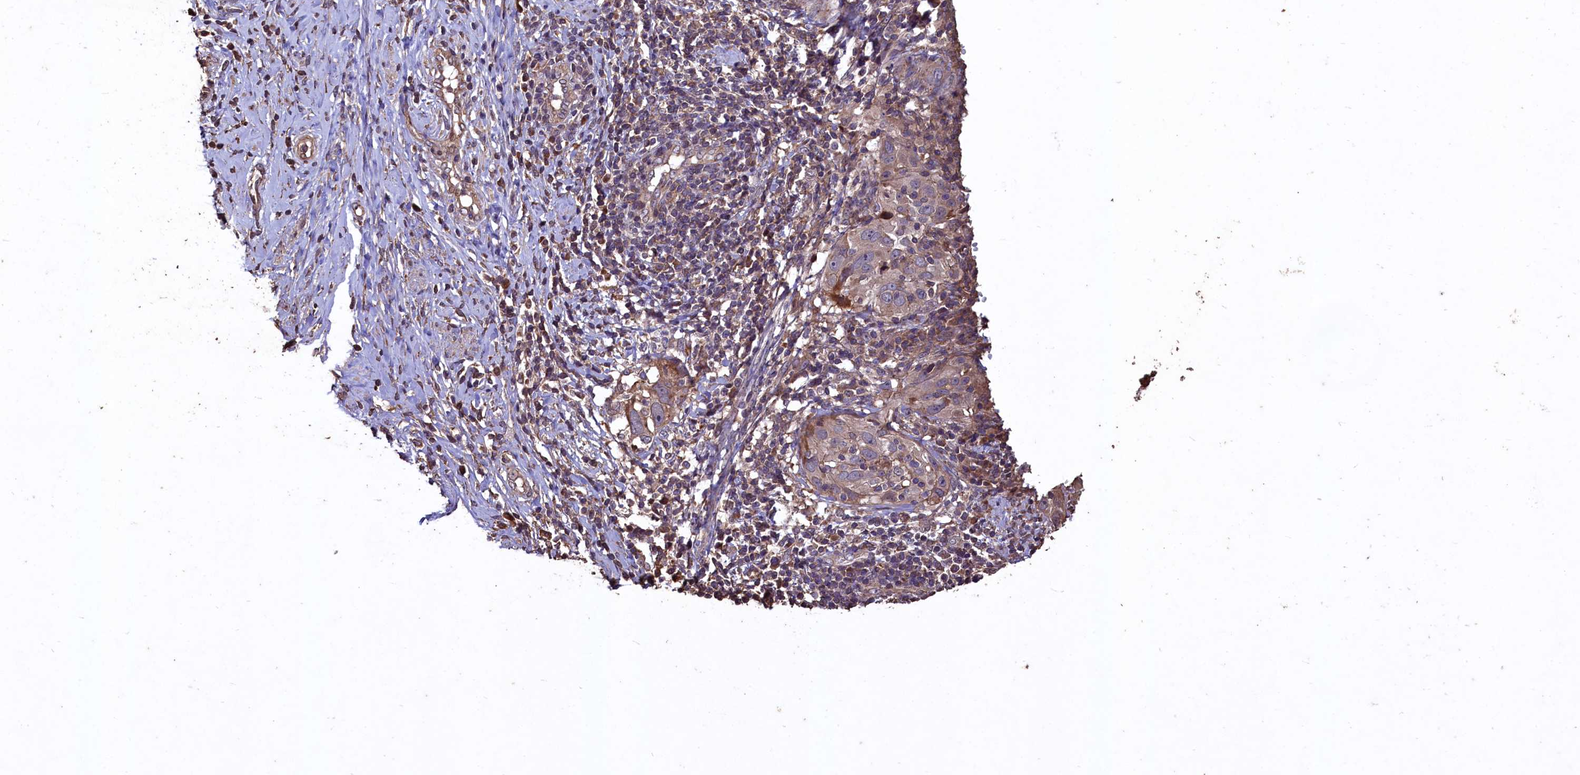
{"staining": {"intensity": "weak", "quantity": "25%-75%", "location": "cytoplasmic/membranous"}, "tissue": "cervical cancer", "cell_type": "Tumor cells", "image_type": "cancer", "snomed": [{"axis": "morphology", "description": "Squamous cell carcinoma, NOS"}, {"axis": "topography", "description": "Cervix"}], "caption": "Protein staining of cervical squamous cell carcinoma tissue demonstrates weak cytoplasmic/membranous positivity in about 25%-75% of tumor cells. (DAB IHC with brightfield microscopy, high magnification).", "gene": "TMEM98", "patient": {"sex": "female", "age": 31}}